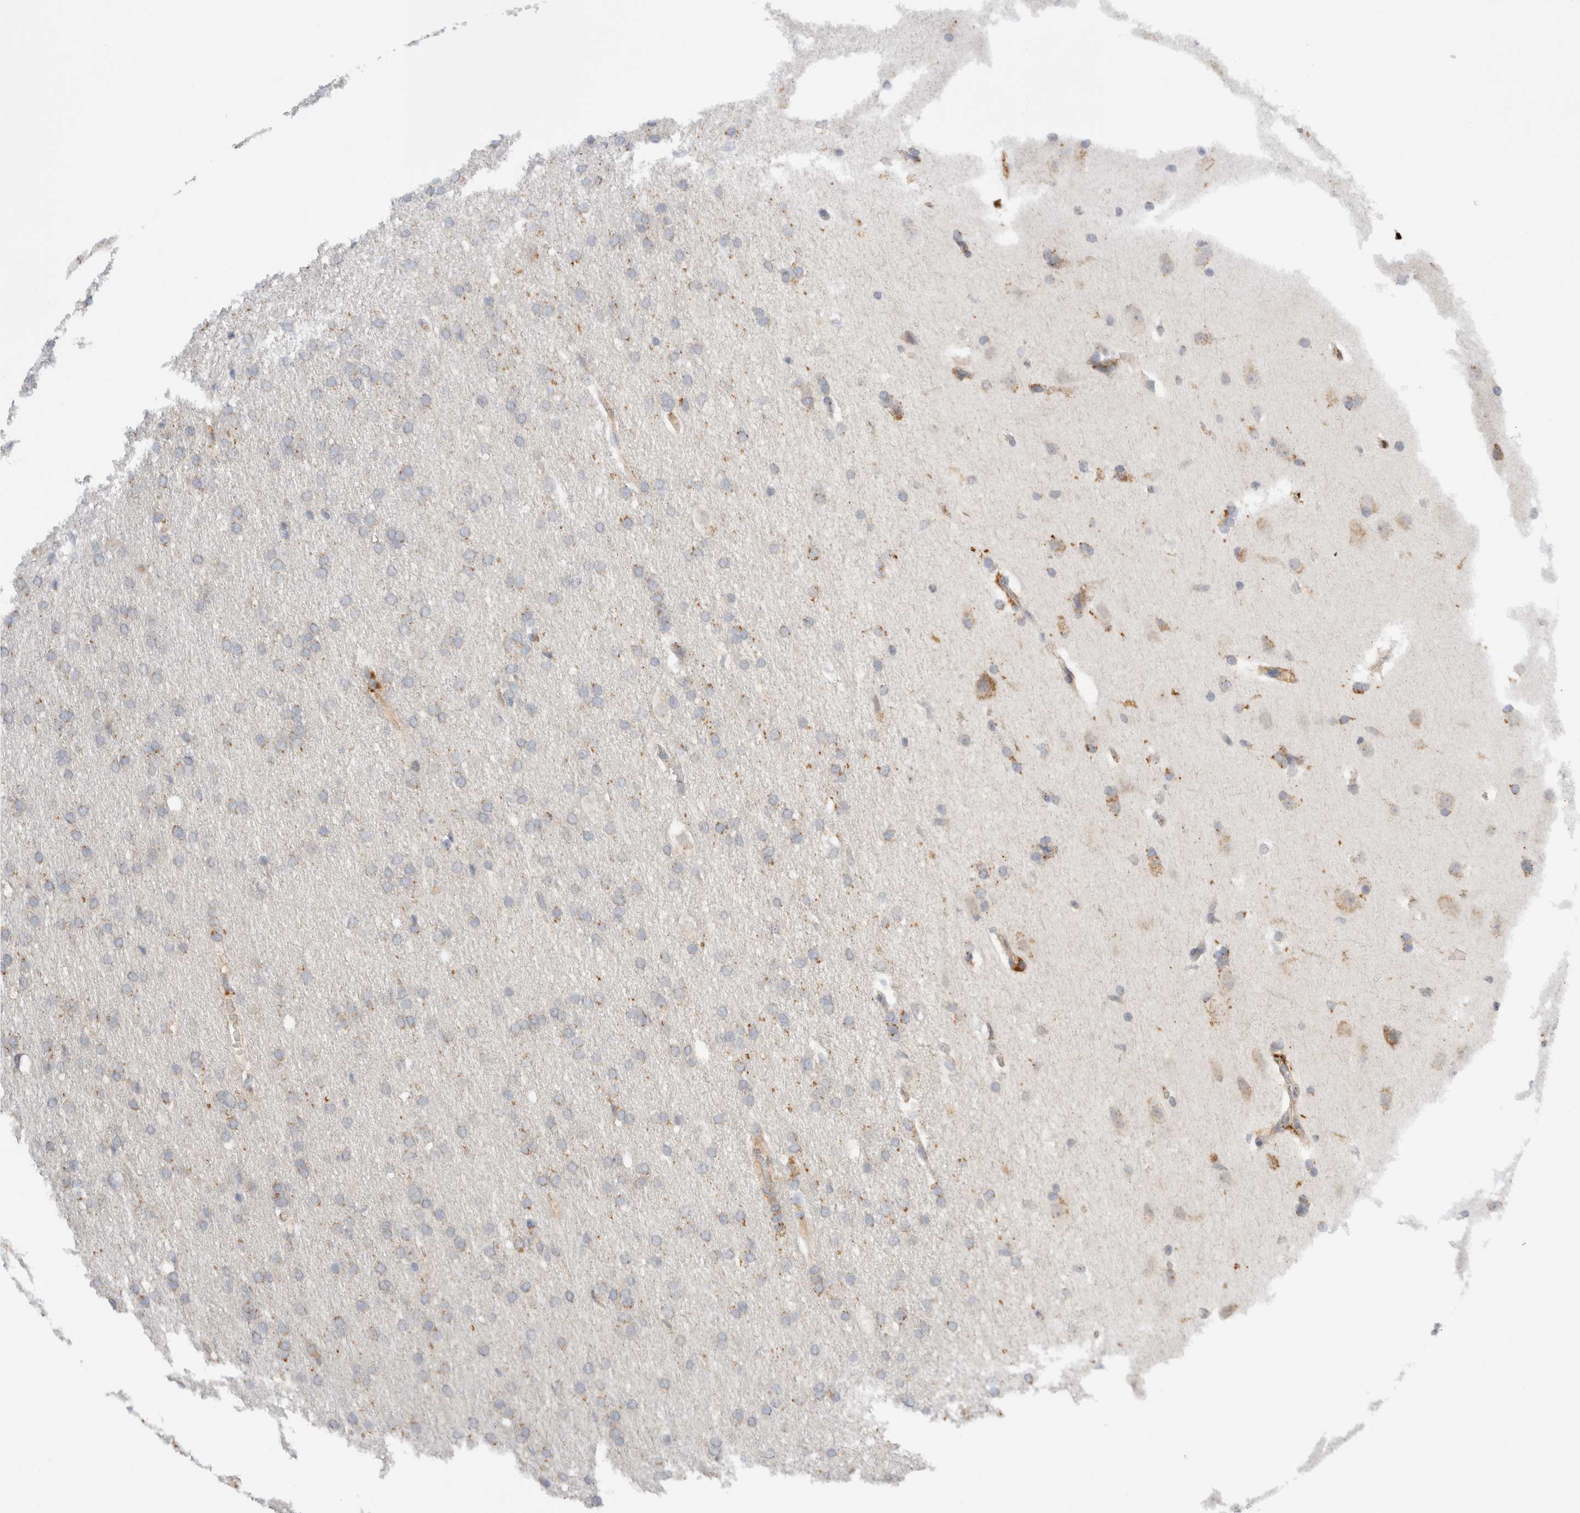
{"staining": {"intensity": "moderate", "quantity": "<25%", "location": "cytoplasmic/membranous"}, "tissue": "glioma", "cell_type": "Tumor cells", "image_type": "cancer", "snomed": [{"axis": "morphology", "description": "Glioma, malignant, Low grade"}, {"axis": "topography", "description": "Brain"}], "caption": "A brown stain highlights moderate cytoplasmic/membranous staining of a protein in low-grade glioma (malignant) tumor cells.", "gene": "GNS", "patient": {"sex": "female", "age": 37}}